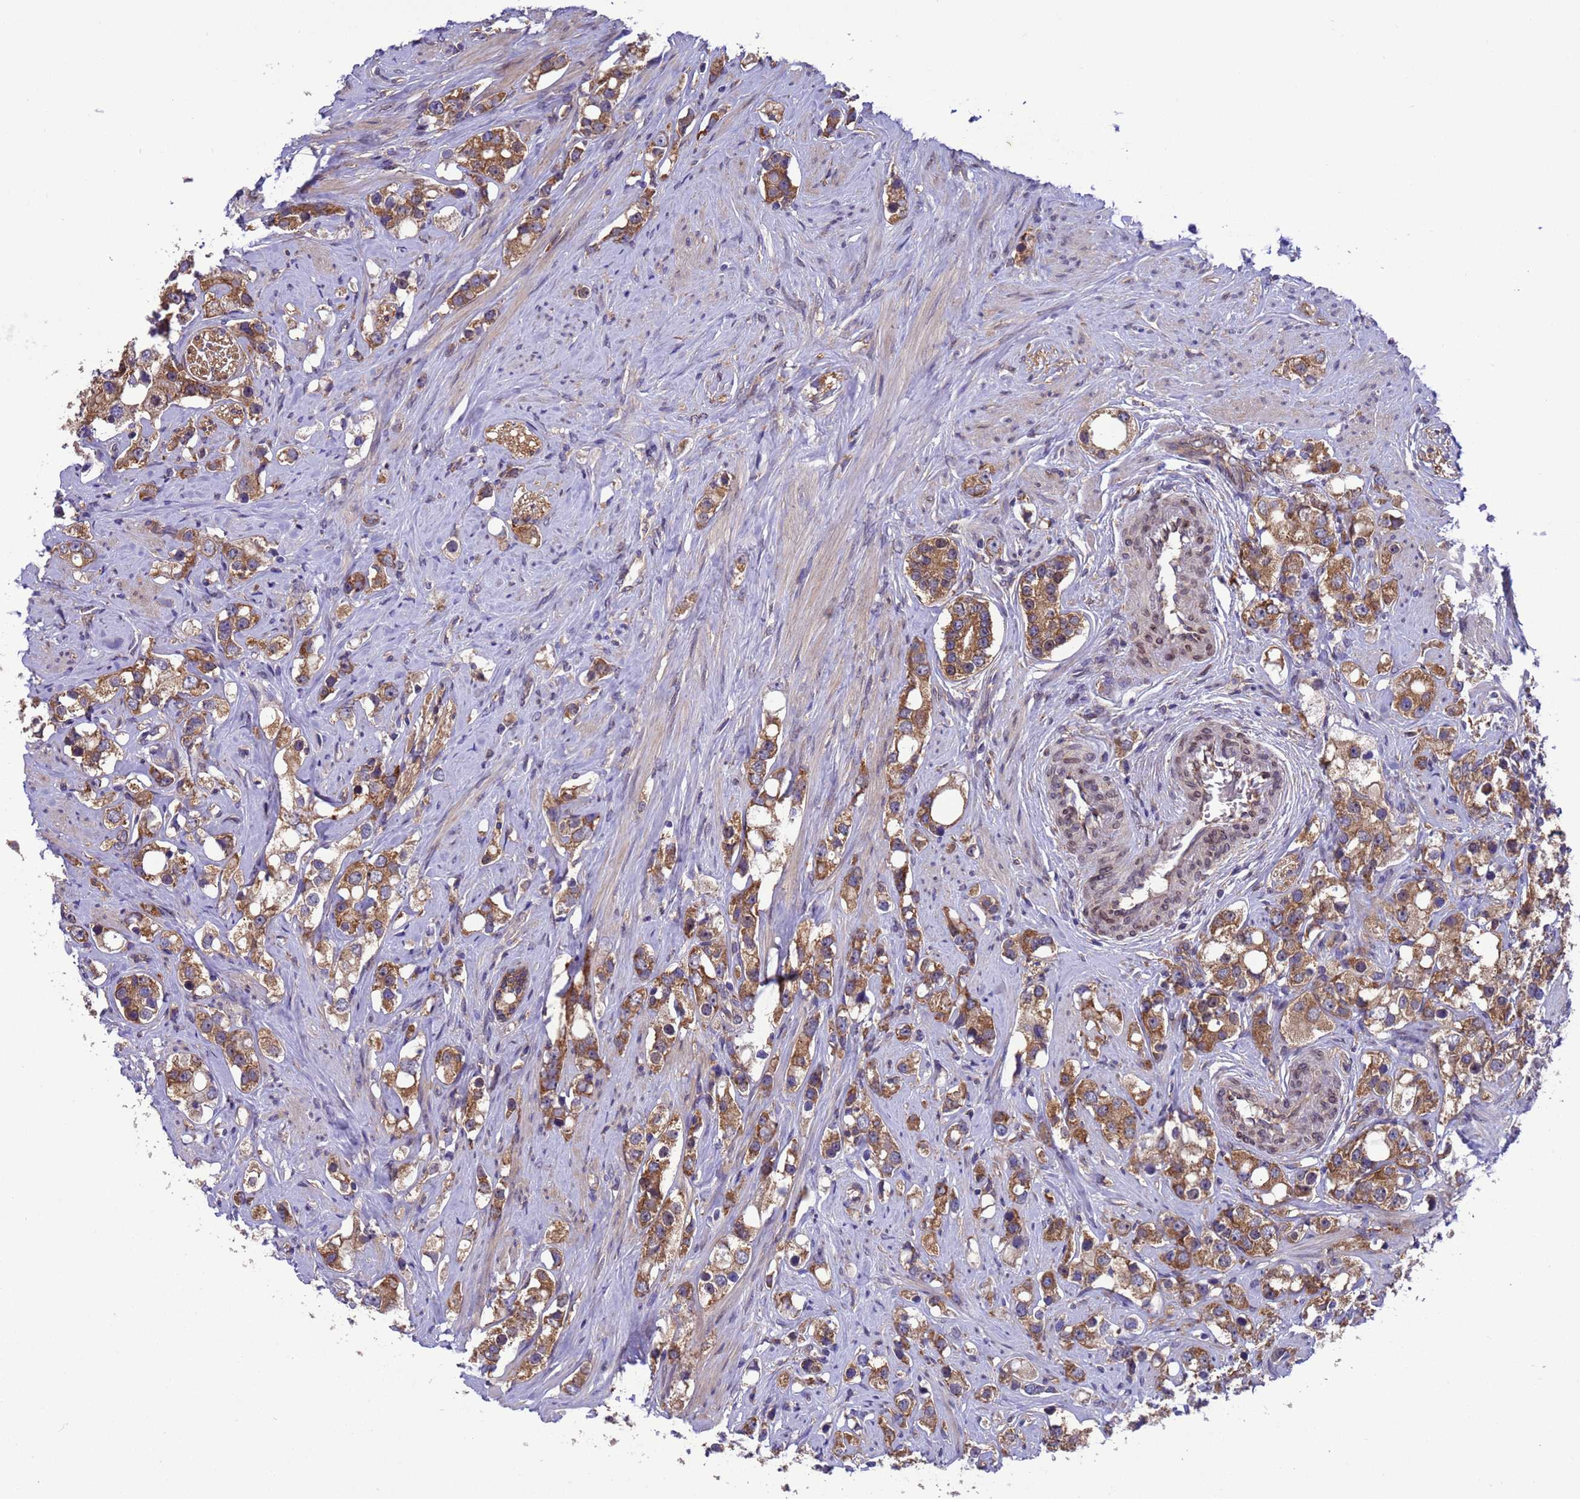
{"staining": {"intensity": "moderate", "quantity": ">75%", "location": "cytoplasmic/membranous"}, "tissue": "prostate cancer", "cell_type": "Tumor cells", "image_type": "cancer", "snomed": [{"axis": "morphology", "description": "Adenocarcinoma, High grade"}, {"axis": "topography", "description": "Prostate"}], "caption": "An IHC image of tumor tissue is shown. Protein staining in brown highlights moderate cytoplasmic/membranous positivity in prostate adenocarcinoma (high-grade) within tumor cells.", "gene": "ARHGAP12", "patient": {"sex": "male", "age": 63}}